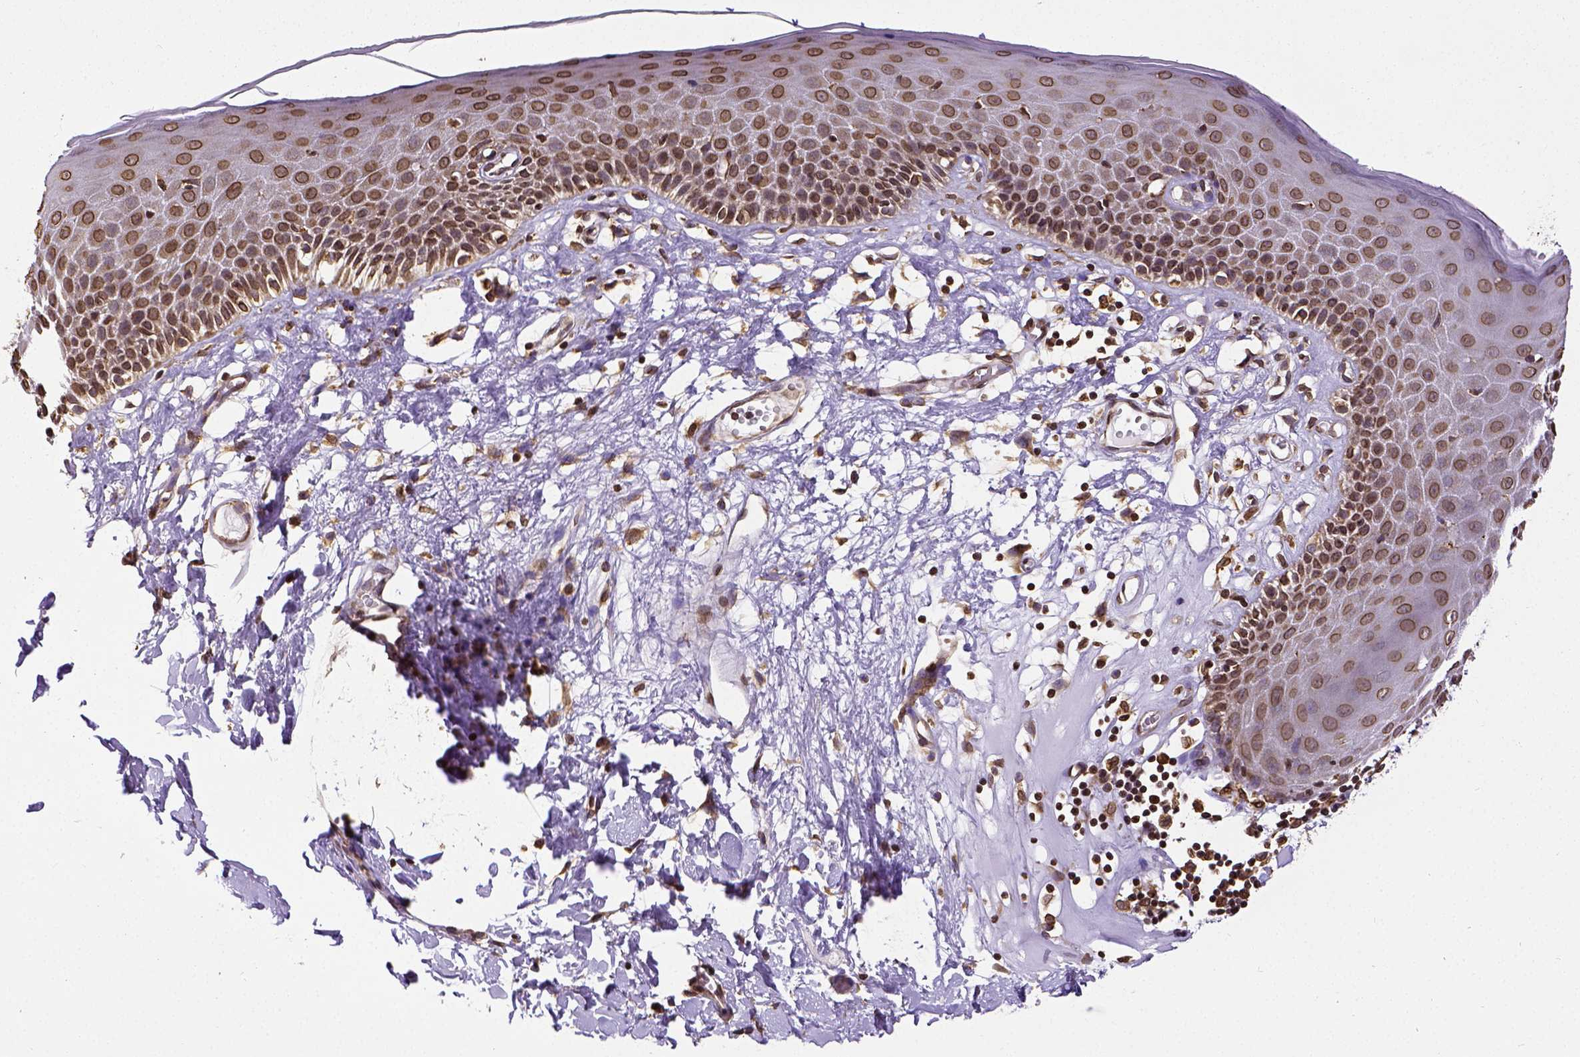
{"staining": {"intensity": "strong", "quantity": ">75%", "location": "cytoplasmic/membranous,nuclear"}, "tissue": "skin", "cell_type": "Epidermal cells", "image_type": "normal", "snomed": [{"axis": "morphology", "description": "Normal tissue, NOS"}, {"axis": "topography", "description": "Vulva"}], "caption": "Immunohistochemistry (IHC) histopathology image of unremarkable human skin stained for a protein (brown), which displays high levels of strong cytoplasmic/membranous,nuclear expression in about >75% of epidermal cells.", "gene": "MTDH", "patient": {"sex": "female", "age": 68}}